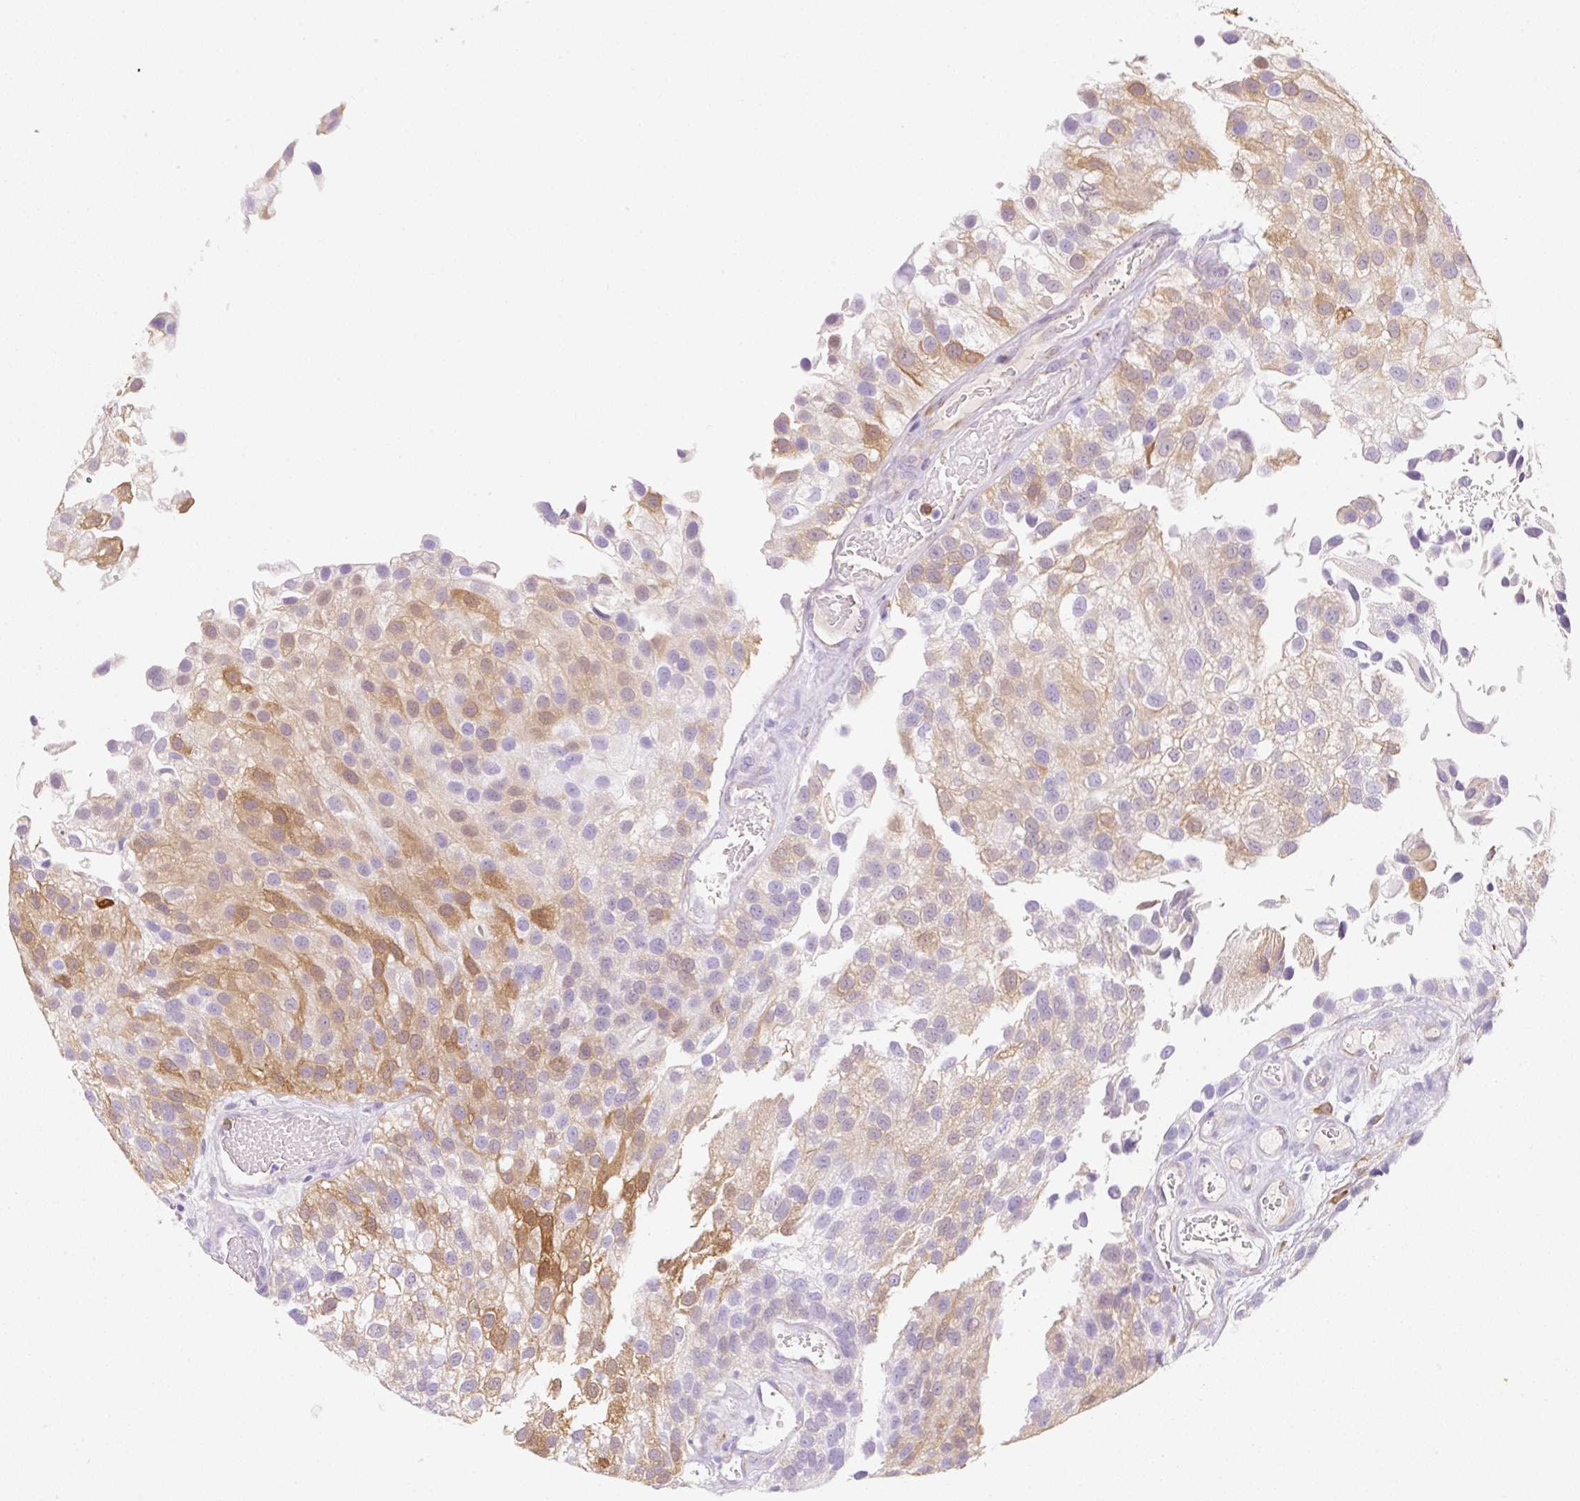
{"staining": {"intensity": "moderate", "quantity": "25%-75%", "location": "cytoplasmic/membranous"}, "tissue": "urothelial cancer", "cell_type": "Tumor cells", "image_type": "cancer", "snomed": [{"axis": "morphology", "description": "Urothelial carcinoma, NOS"}, {"axis": "topography", "description": "Urinary bladder"}], "caption": "About 25%-75% of tumor cells in transitional cell carcinoma exhibit moderate cytoplasmic/membranous protein positivity as visualized by brown immunohistochemical staining.", "gene": "FABP5", "patient": {"sex": "male", "age": 87}}